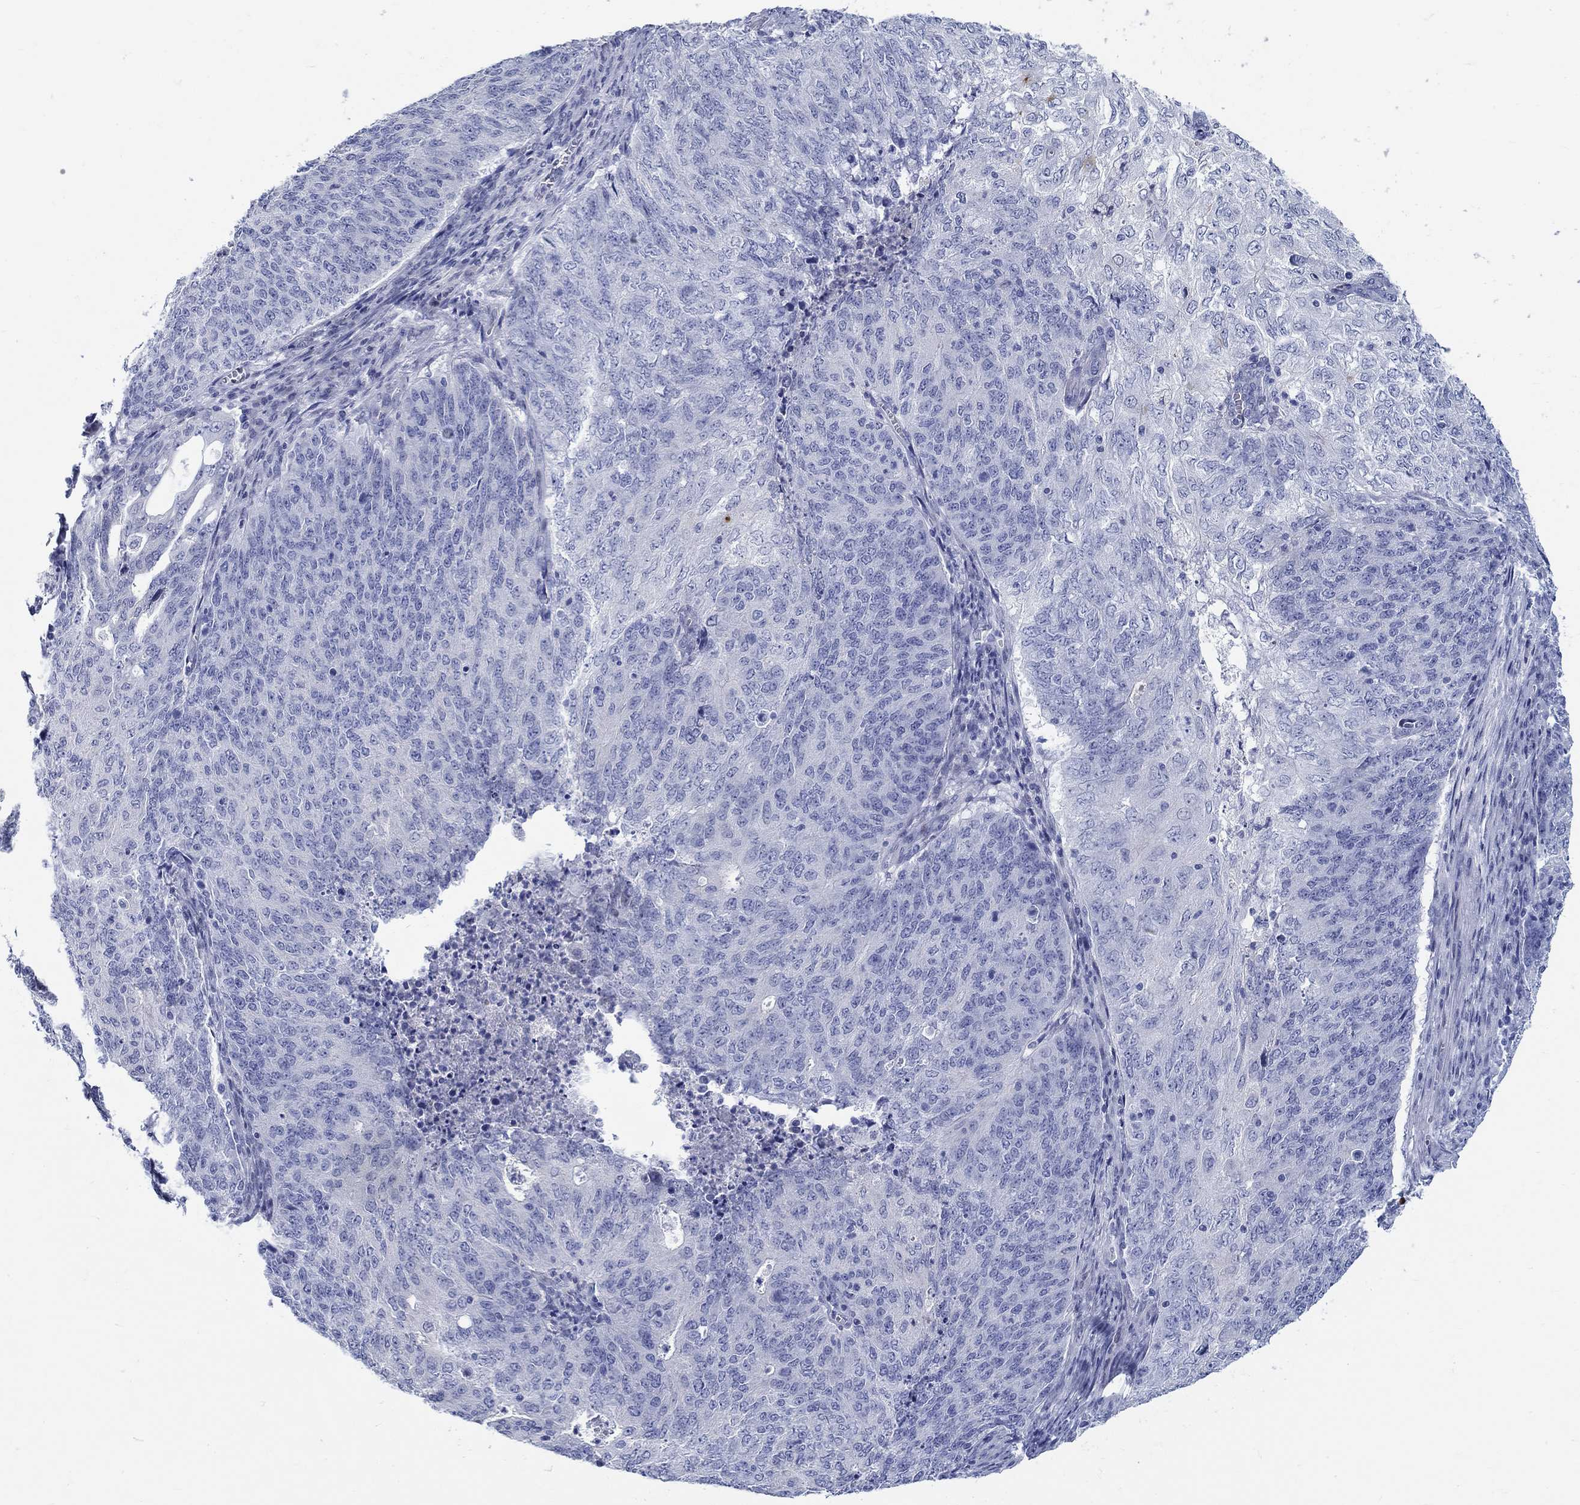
{"staining": {"intensity": "negative", "quantity": "none", "location": "none"}, "tissue": "endometrial cancer", "cell_type": "Tumor cells", "image_type": "cancer", "snomed": [{"axis": "morphology", "description": "Adenocarcinoma, NOS"}, {"axis": "topography", "description": "Endometrium"}], "caption": "This is a micrograph of IHC staining of endometrial cancer, which shows no positivity in tumor cells.", "gene": "CRYGS", "patient": {"sex": "female", "age": 82}}